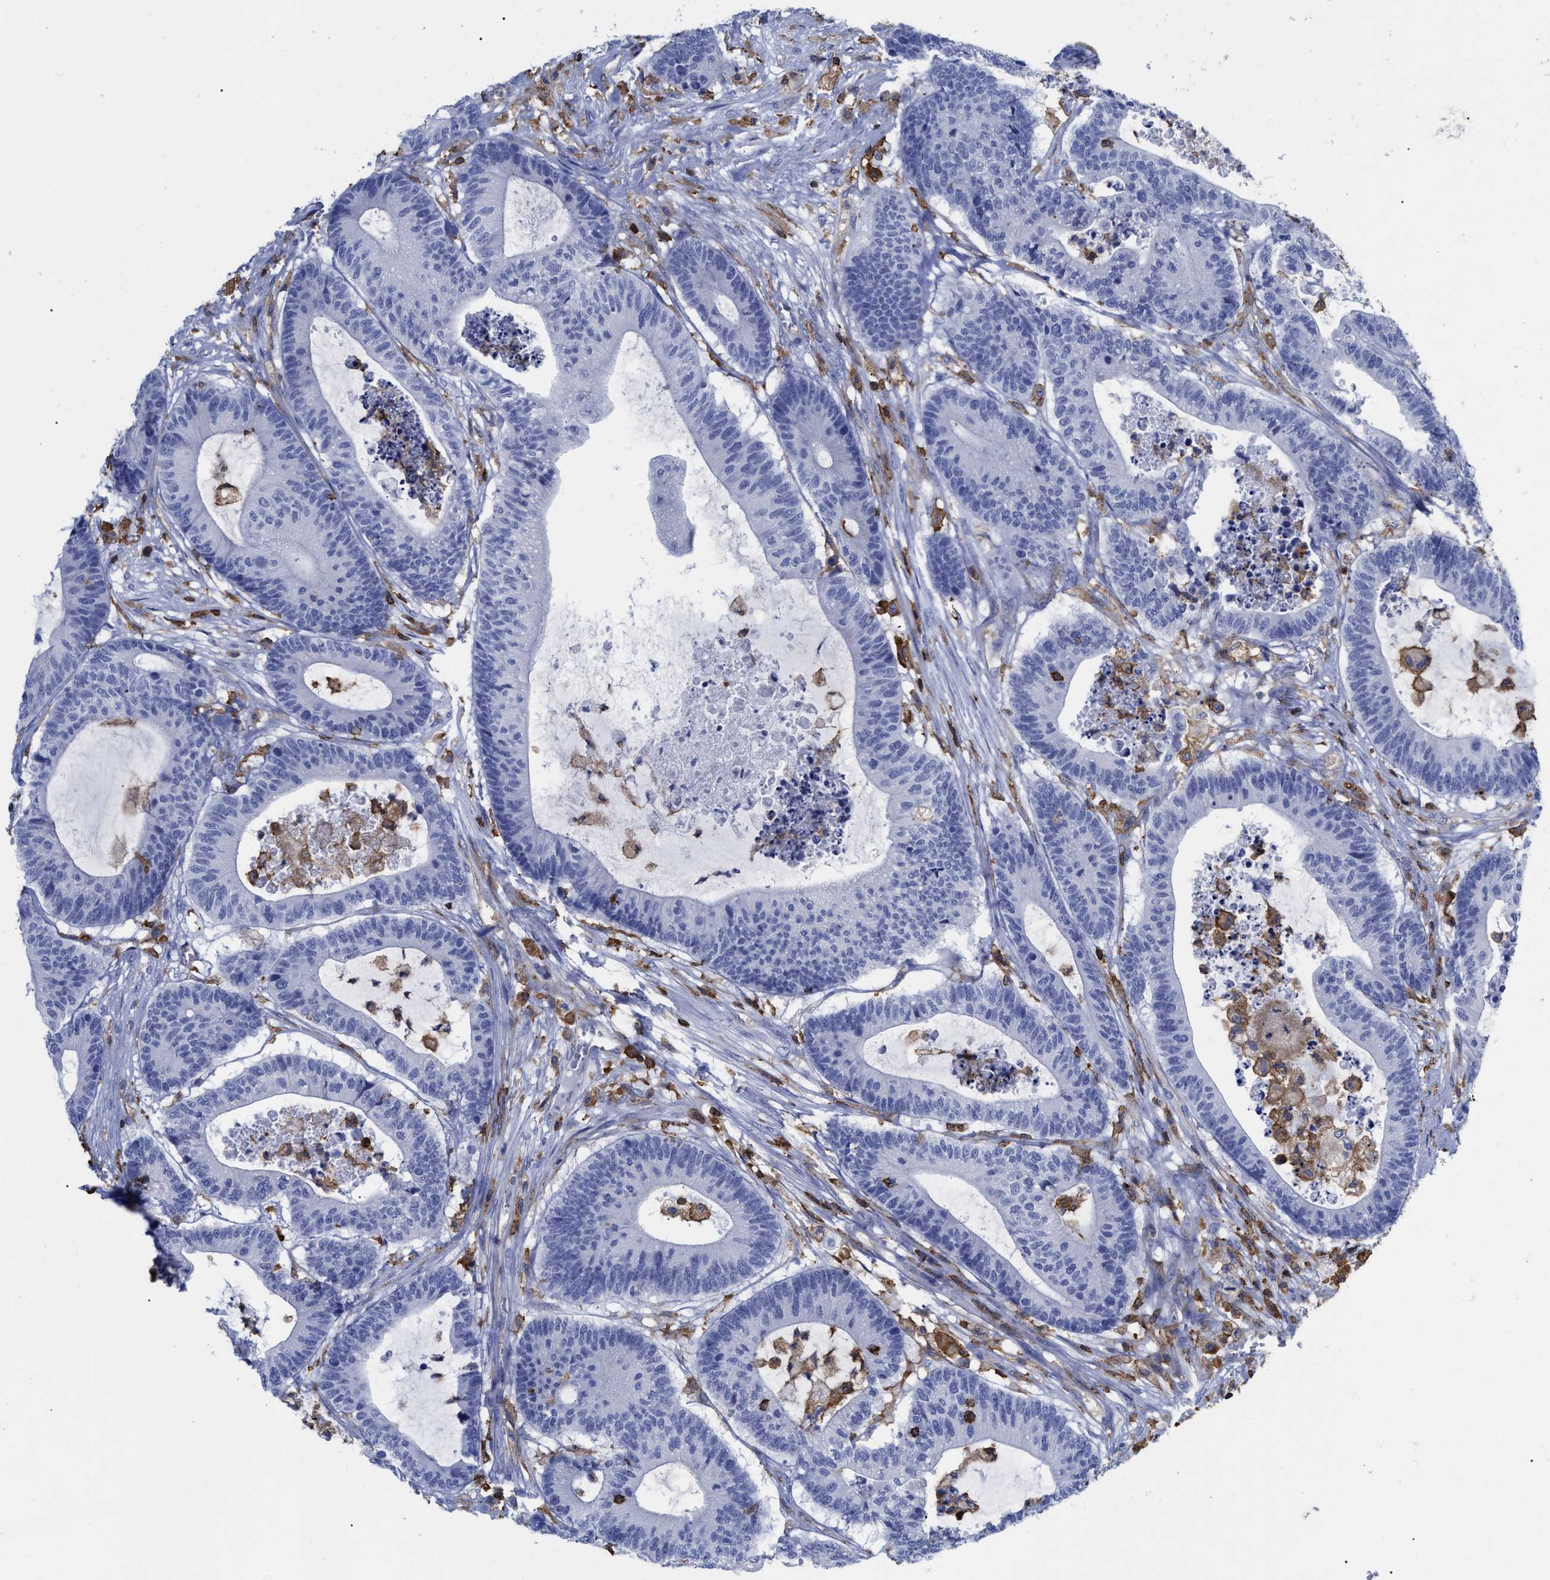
{"staining": {"intensity": "negative", "quantity": "none", "location": "none"}, "tissue": "colorectal cancer", "cell_type": "Tumor cells", "image_type": "cancer", "snomed": [{"axis": "morphology", "description": "Adenocarcinoma, NOS"}, {"axis": "topography", "description": "Colon"}], "caption": "Immunohistochemistry (IHC) histopathology image of neoplastic tissue: colorectal cancer (adenocarcinoma) stained with DAB (3,3'-diaminobenzidine) displays no significant protein expression in tumor cells. (DAB immunohistochemistry (IHC) visualized using brightfield microscopy, high magnification).", "gene": "HCLS1", "patient": {"sex": "female", "age": 84}}